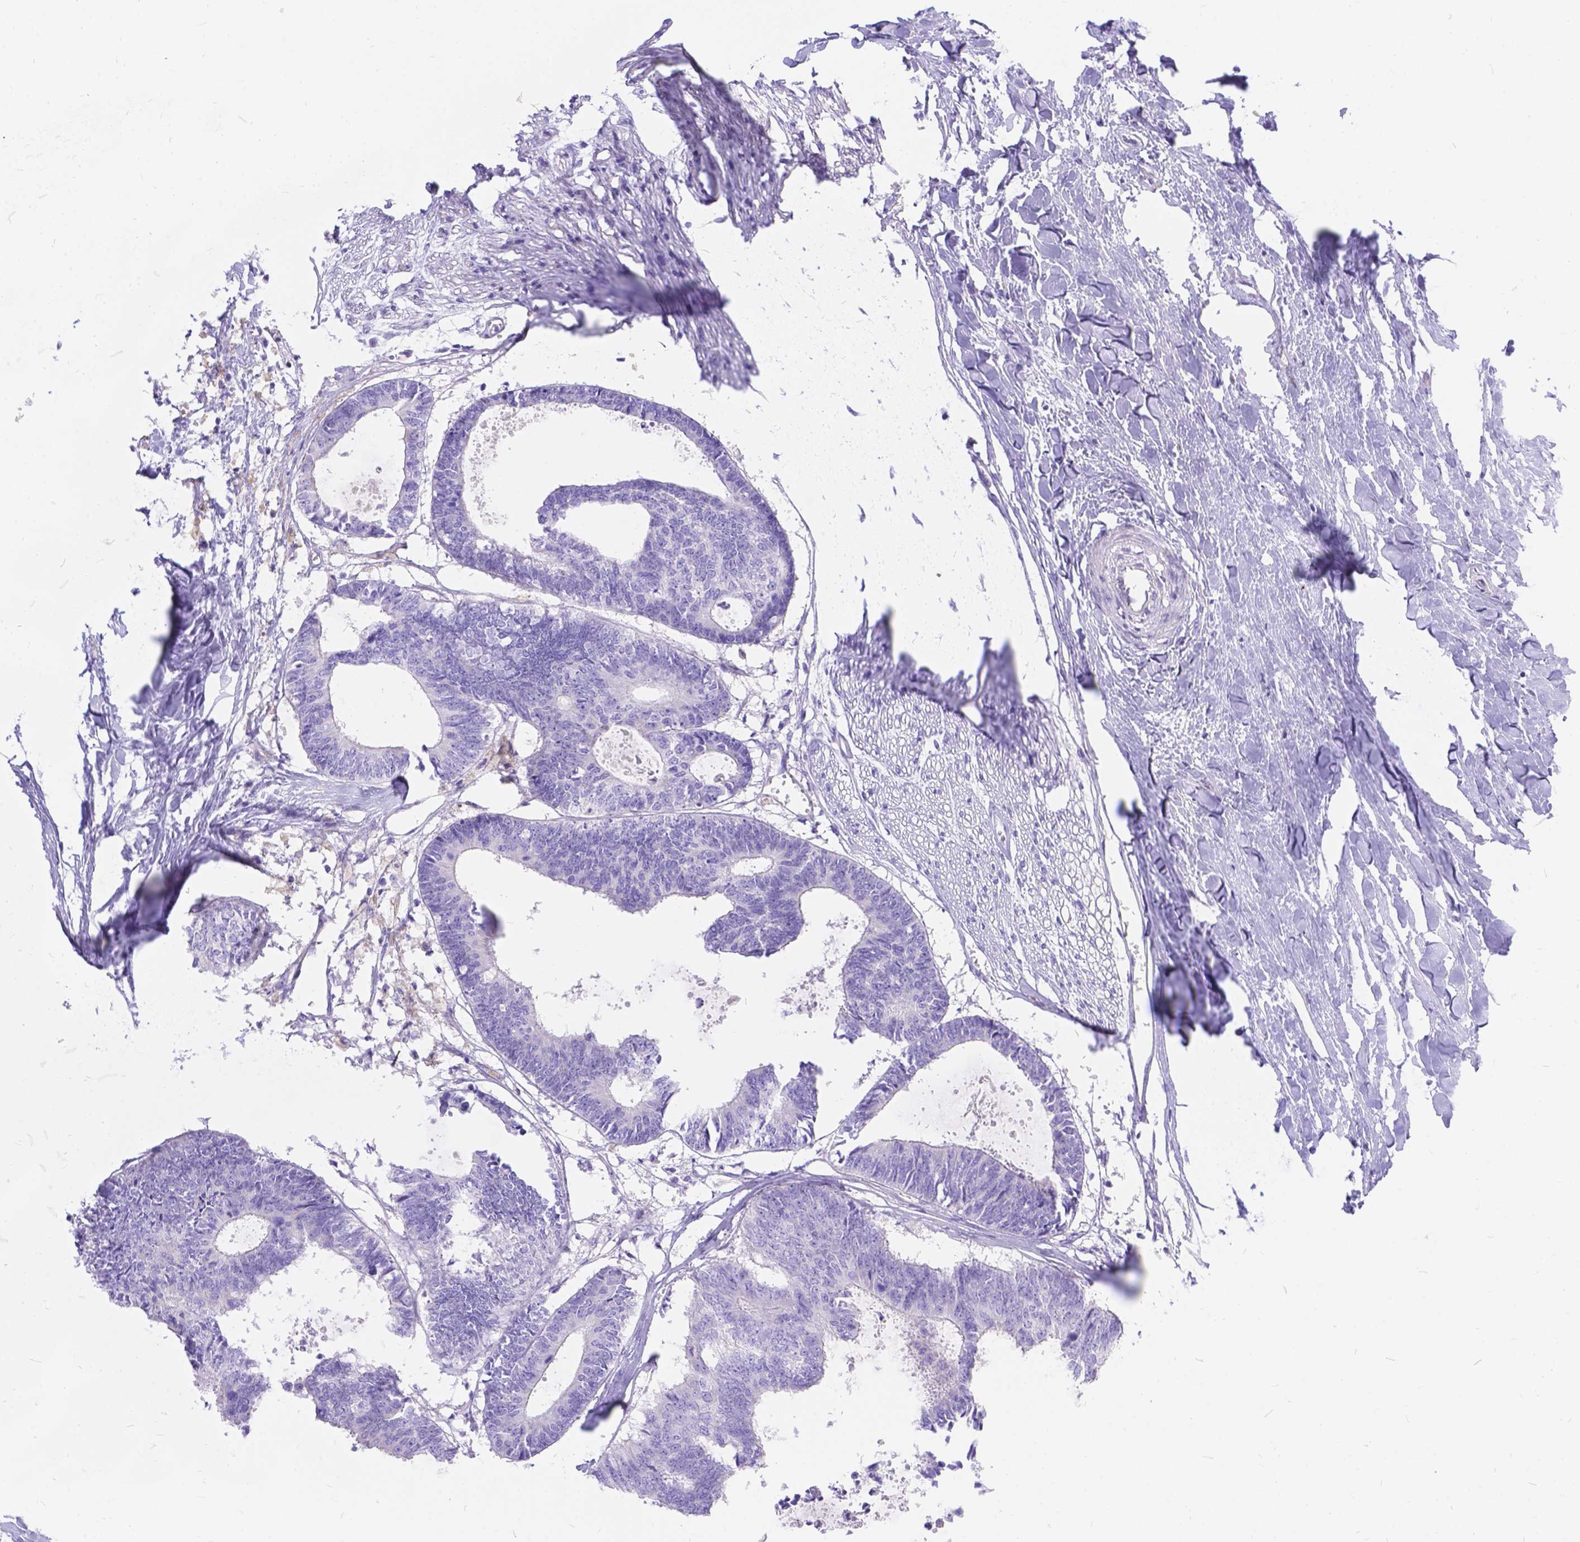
{"staining": {"intensity": "negative", "quantity": "none", "location": "none"}, "tissue": "colorectal cancer", "cell_type": "Tumor cells", "image_type": "cancer", "snomed": [{"axis": "morphology", "description": "Adenocarcinoma, NOS"}, {"axis": "topography", "description": "Colon"}, {"axis": "topography", "description": "Rectum"}], "caption": "Micrograph shows no significant protein positivity in tumor cells of colorectal cancer (adenocarcinoma).", "gene": "KLHL10", "patient": {"sex": "male", "age": 57}}